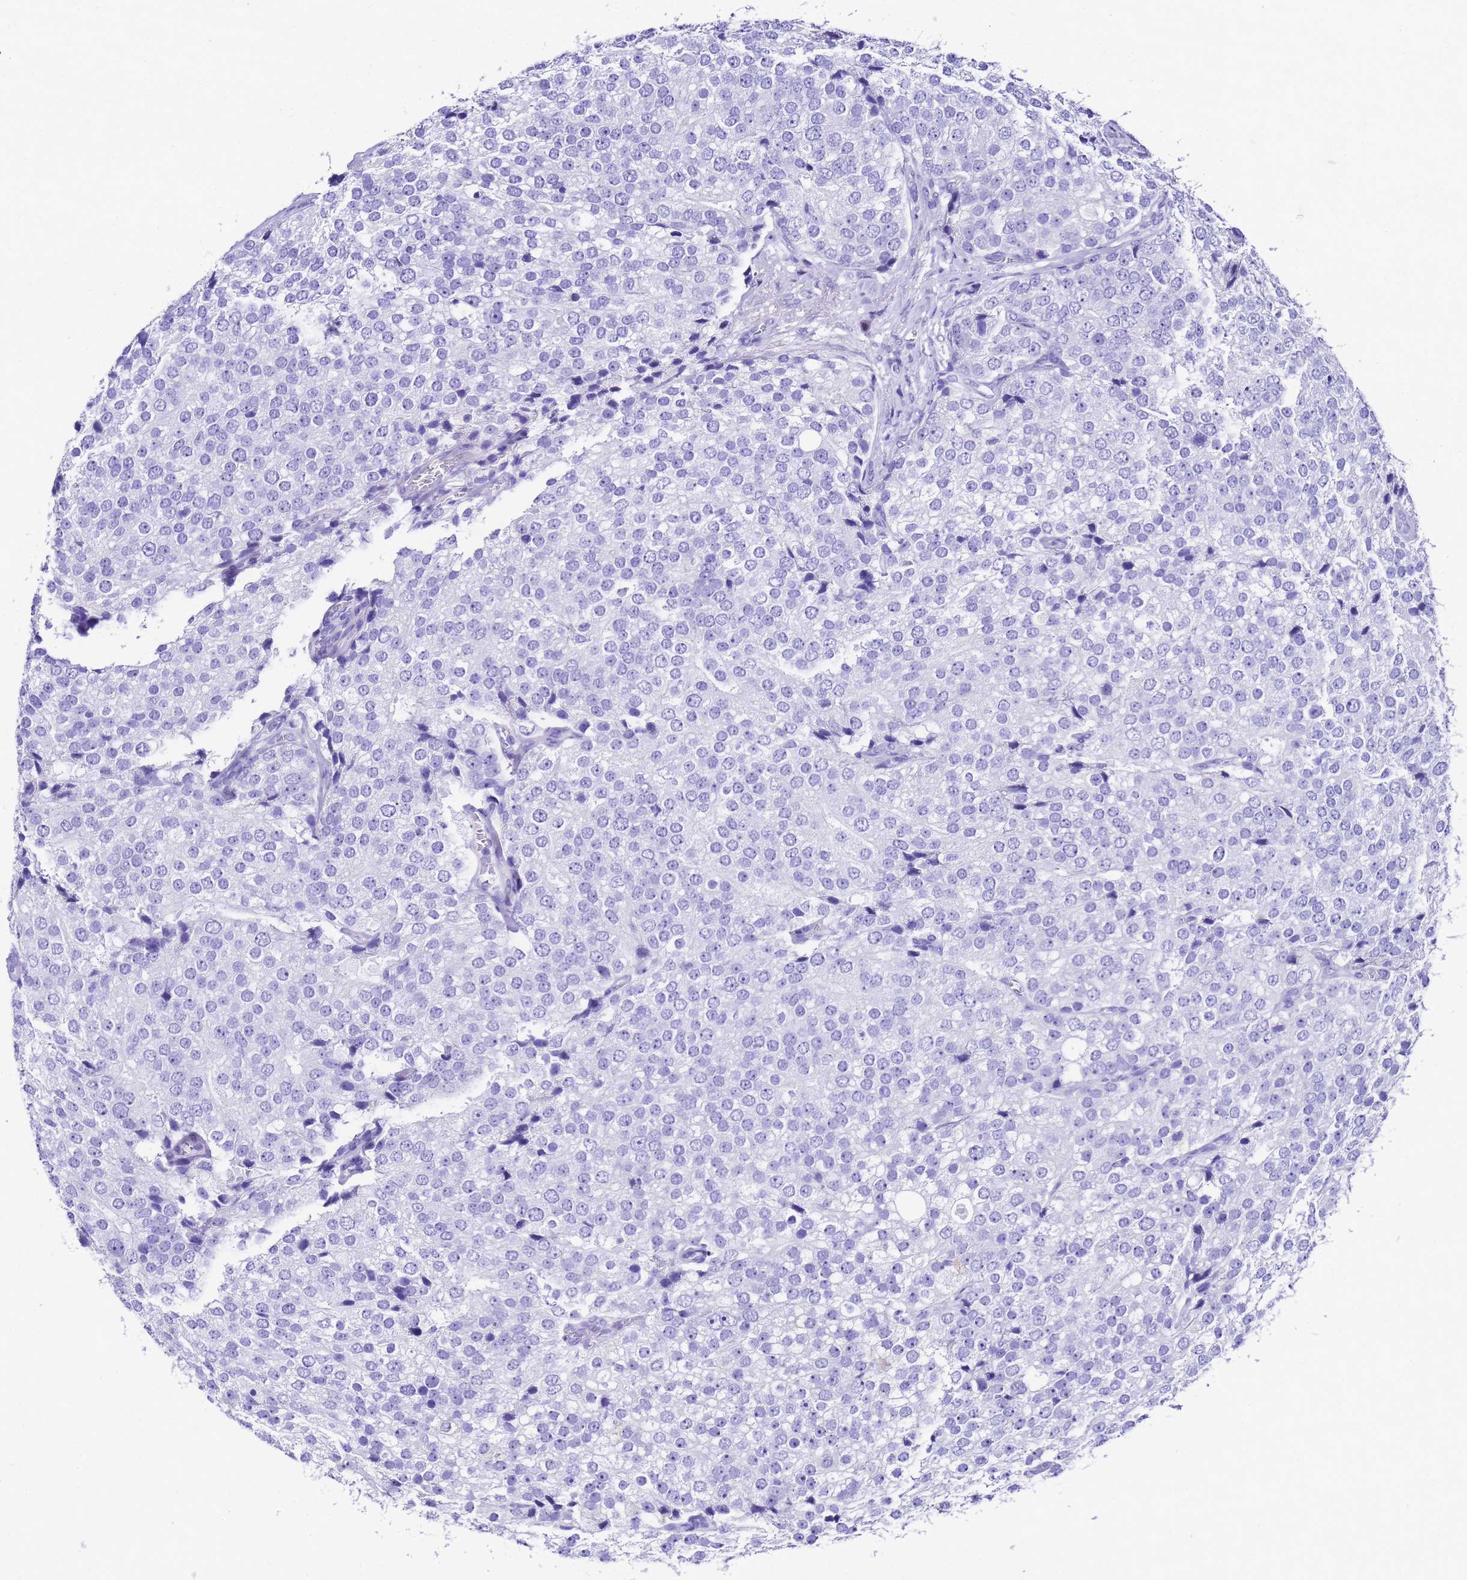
{"staining": {"intensity": "negative", "quantity": "none", "location": "none"}, "tissue": "prostate cancer", "cell_type": "Tumor cells", "image_type": "cancer", "snomed": [{"axis": "morphology", "description": "Adenocarcinoma, High grade"}, {"axis": "topography", "description": "Prostate"}], "caption": "High power microscopy micrograph of an immunohistochemistry (IHC) histopathology image of adenocarcinoma (high-grade) (prostate), revealing no significant positivity in tumor cells.", "gene": "UGT2B10", "patient": {"sex": "male", "age": 49}}